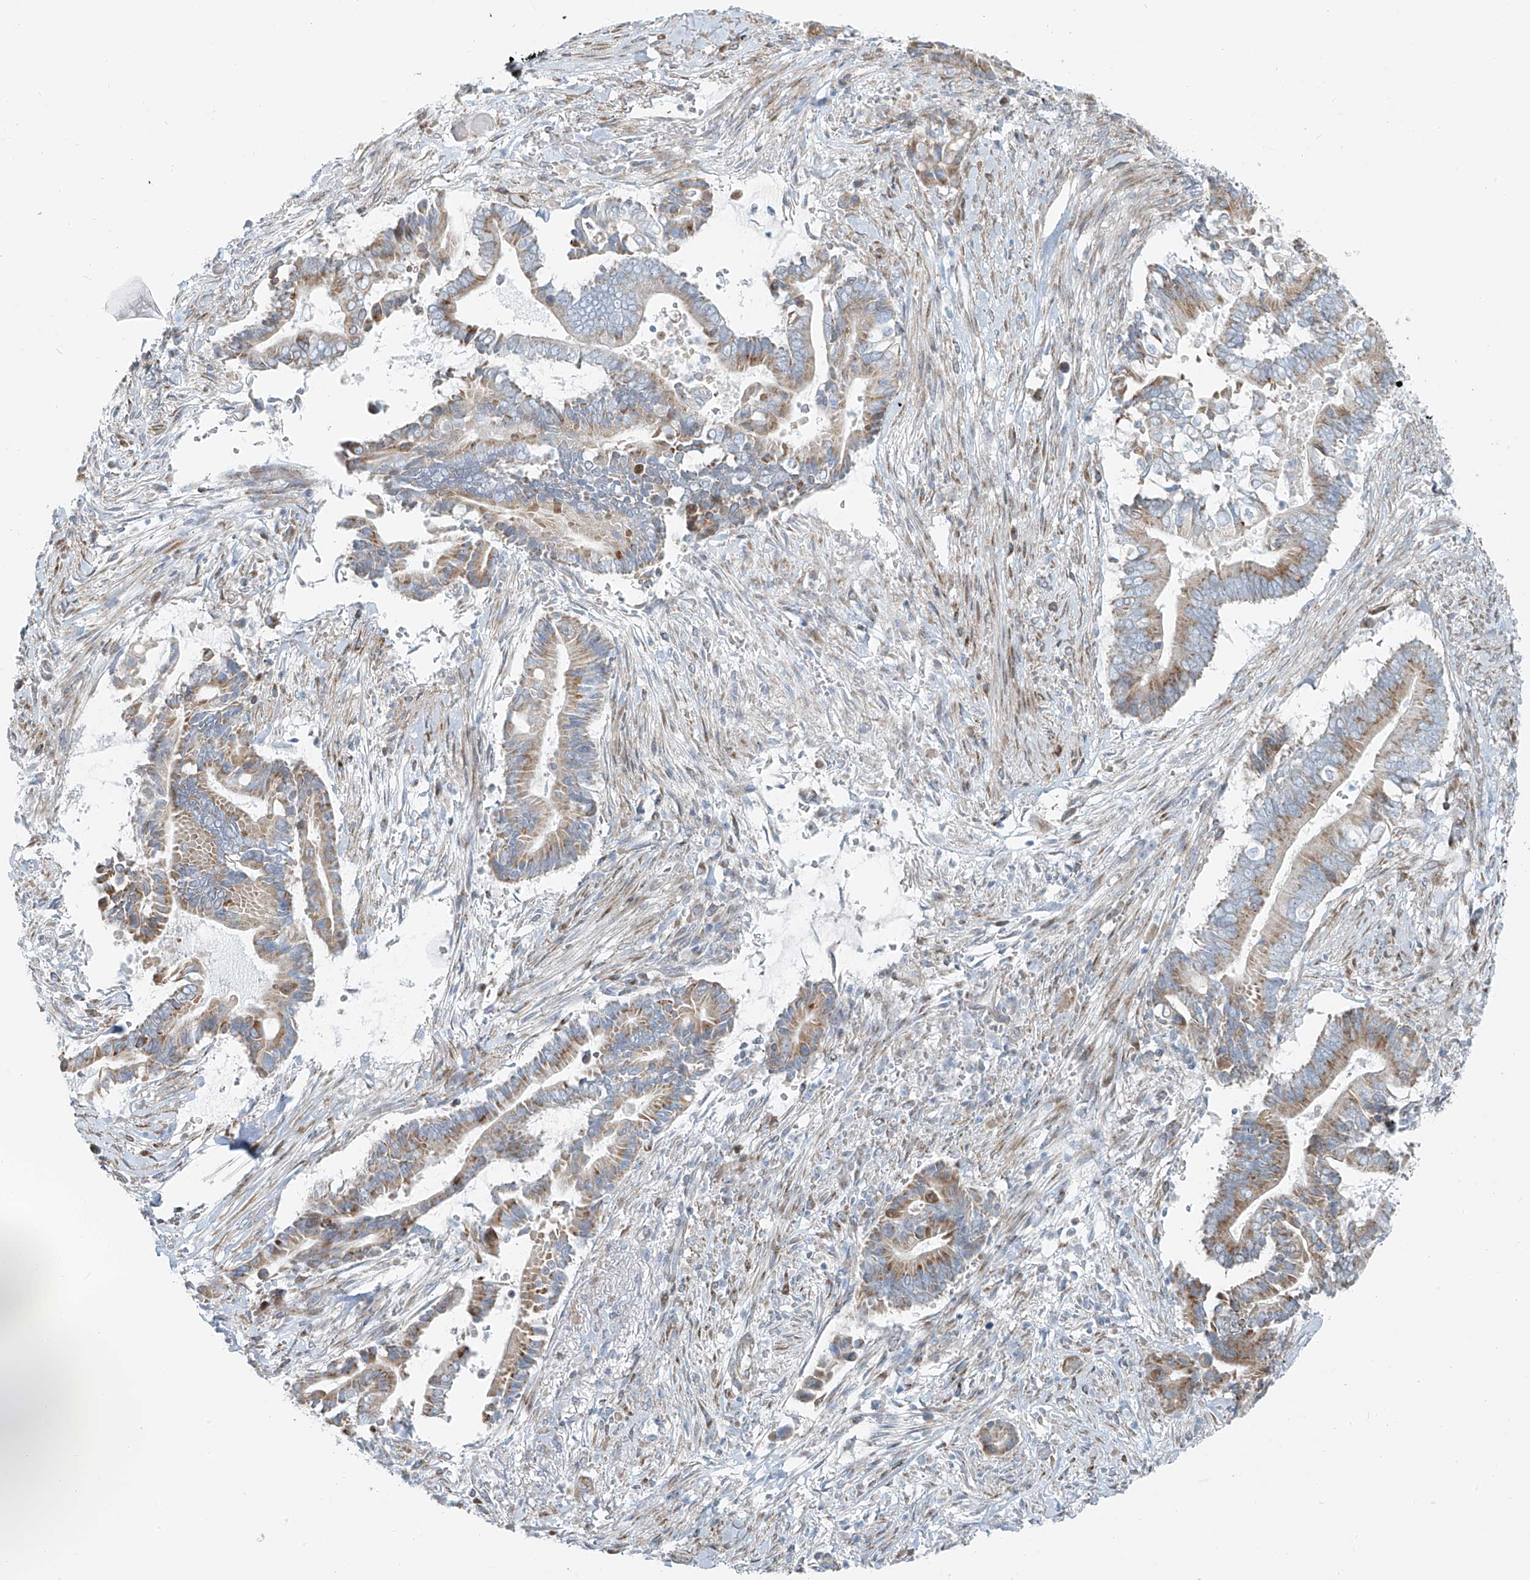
{"staining": {"intensity": "moderate", "quantity": "25%-75%", "location": "cytoplasmic/membranous"}, "tissue": "pancreatic cancer", "cell_type": "Tumor cells", "image_type": "cancer", "snomed": [{"axis": "morphology", "description": "Adenocarcinoma, NOS"}, {"axis": "topography", "description": "Pancreas"}], "caption": "Pancreatic adenocarcinoma stained for a protein reveals moderate cytoplasmic/membranous positivity in tumor cells. Nuclei are stained in blue.", "gene": "HIC2", "patient": {"sex": "male", "age": 68}}